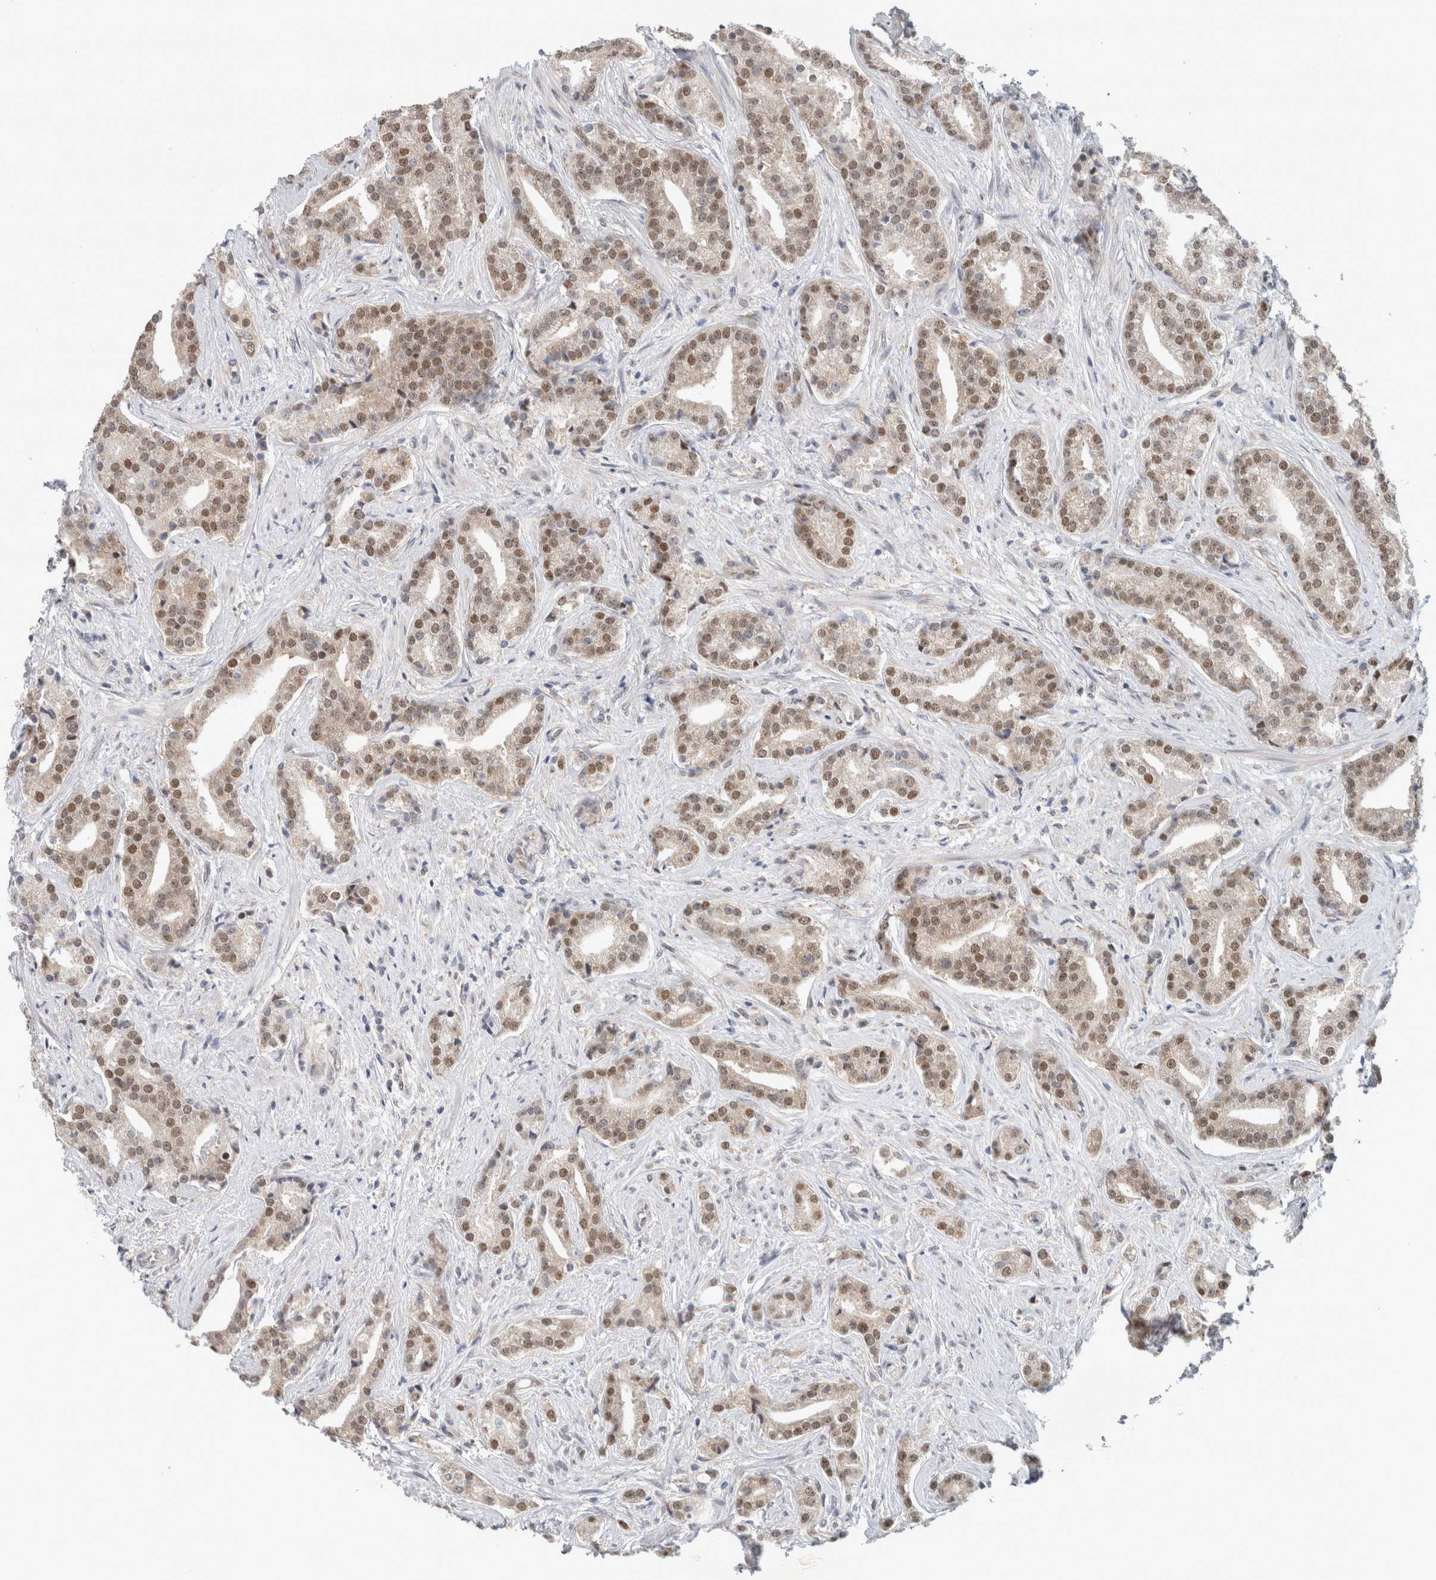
{"staining": {"intensity": "moderate", "quantity": ">75%", "location": "nuclear"}, "tissue": "prostate cancer", "cell_type": "Tumor cells", "image_type": "cancer", "snomed": [{"axis": "morphology", "description": "Adenocarcinoma, Low grade"}, {"axis": "topography", "description": "Prostate"}], "caption": "Immunohistochemical staining of human prostate low-grade adenocarcinoma exhibits moderate nuclear protein staining in approximately >75% of tumor cells.", "gene": "EIF4G3", "patient": {"sex": "male", "age": 67}}